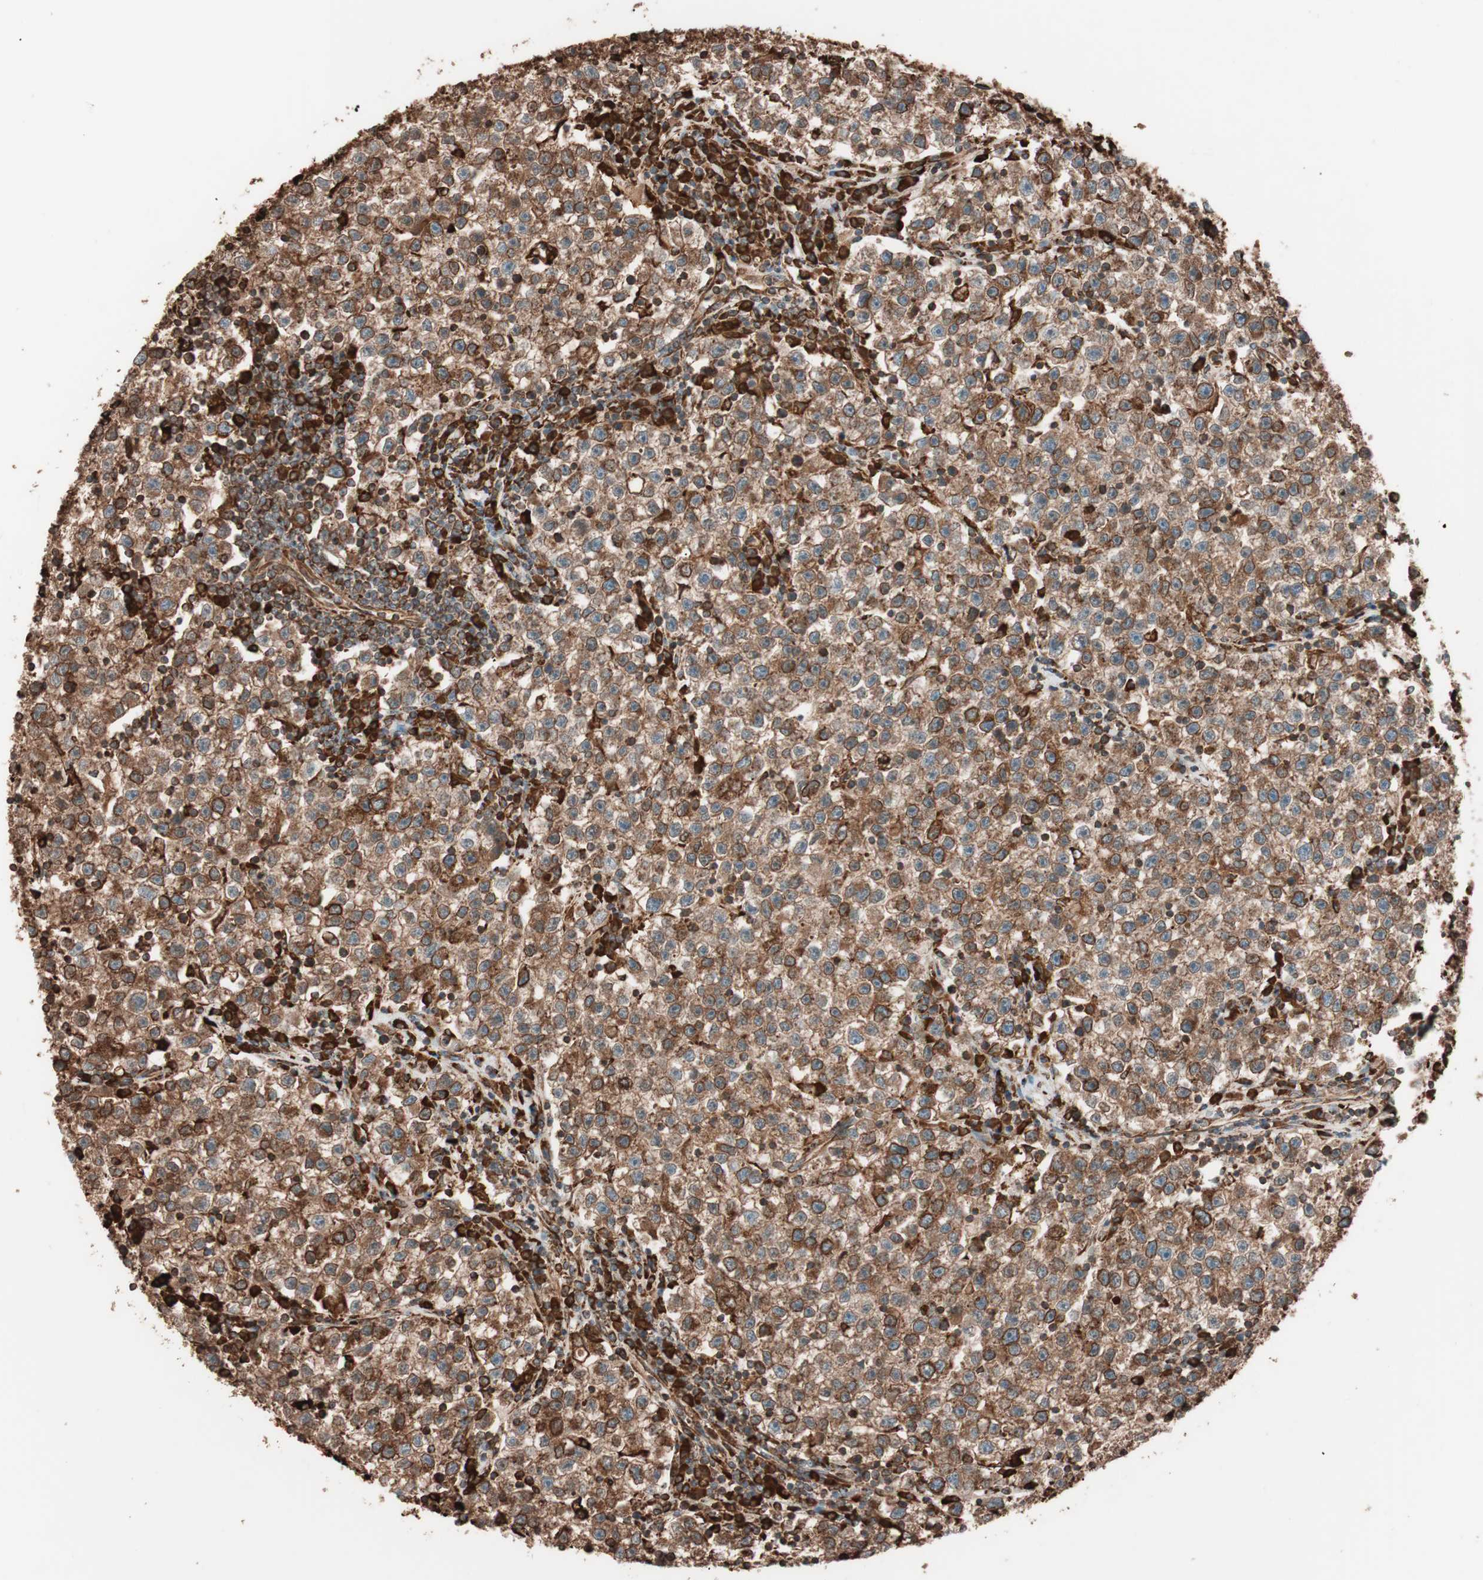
{"staining": {"intensity": "moderate", "quantity": ">75%", "location": "cytoplasmic/membranous"}, "tissue": "testis cancer", "cell_type": "Tumor cells", "image_type": "cancer", "snomed": [{"axis": "morphology", "description": "Seminoma, NOS"}, {"axis": "topography", "description": "Testis"}], "caption": "Testis cancer (seminoma) stained for a protein reveals moderate cytoplasmic/membranous positivity in tumor cells.", "gene": "VEGFA", "patient": {"sex": "male", "age": 22}}